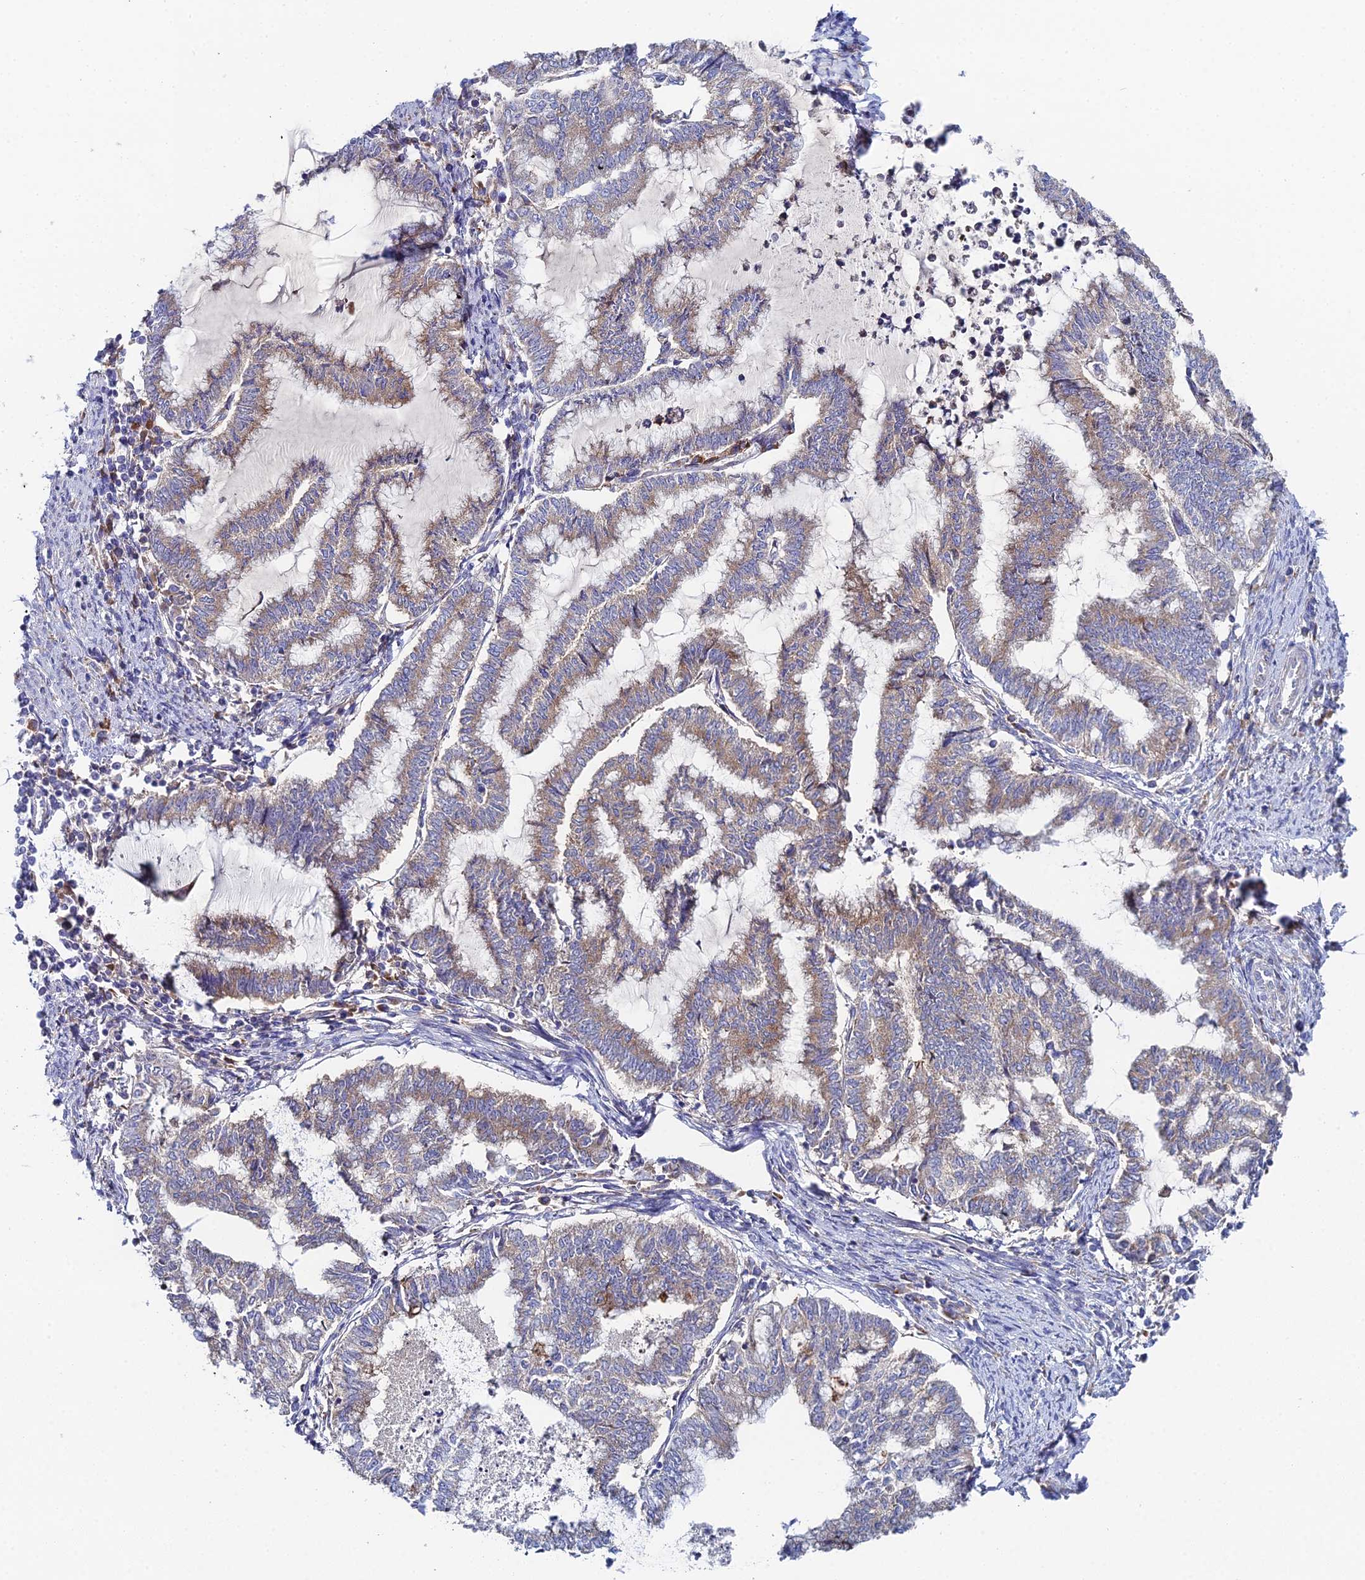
{"staining": {"intensity": "weak", "quantity": "25%-75%", "location": "cytoplasmic/membranous"}, "tissue": "endometrial cancer", "cell_type": "Tumor cells", "image_type": "cancer", "snomed": [{"axis": "morphology", "description": "Adenocarcinoma, NOS"}, {"axis": "topography", "description": "Endometrium"}], "caption": "Endometrial cancer was stained to show a protein in brown. There is low levels of weak cytoplasmic/membranous positivity in about 25%-75% of tumor cells.", "gene": "CLCN3", "patient": {"sex": "female", "age": 79}}